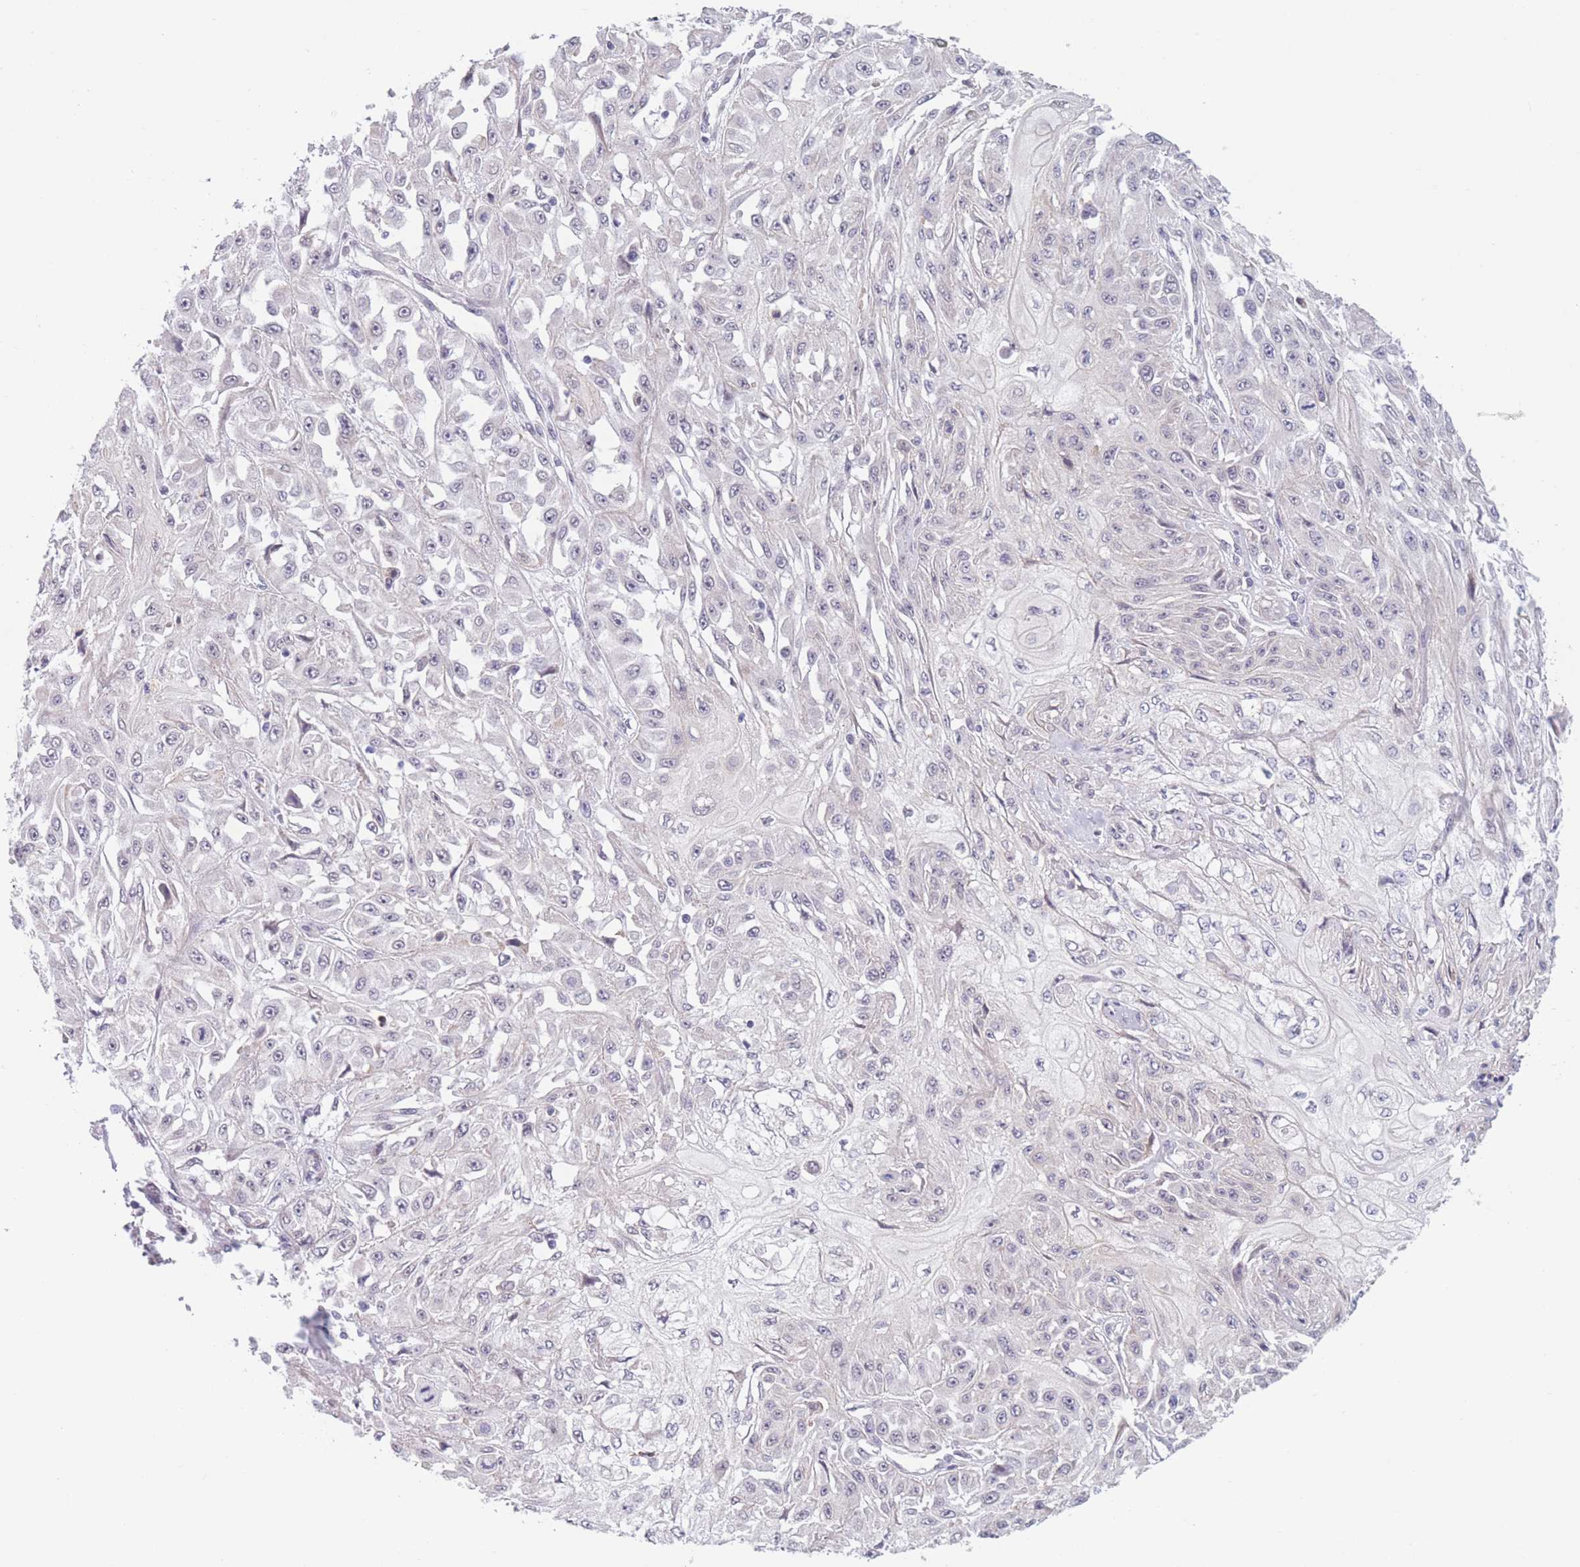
{"staining": {"intensity": "negative", "quantity": "none", "location": "none"}, "tissue": "skin cancer", "cell_type": "Tumor cells", "image_type": "cancer", "snomed": [{"axis": "morphology", "description": "Squamous cell carcinoma, NOS"}, {"axis": "morphology", "description": "Squamous cell carcinoma, metastatic, NOS"}, {"axis": "topography", "description": "Skin"}, {"axis": "topography", "description": "Lymph node"}], "caption": "Immunohistochemistry (IHC) of skin cancer (squamous cell carcinoma) shows no positivity in tumor cells.", "gene": "PODXL", "patient": {"sex": "male", "age": 75}}